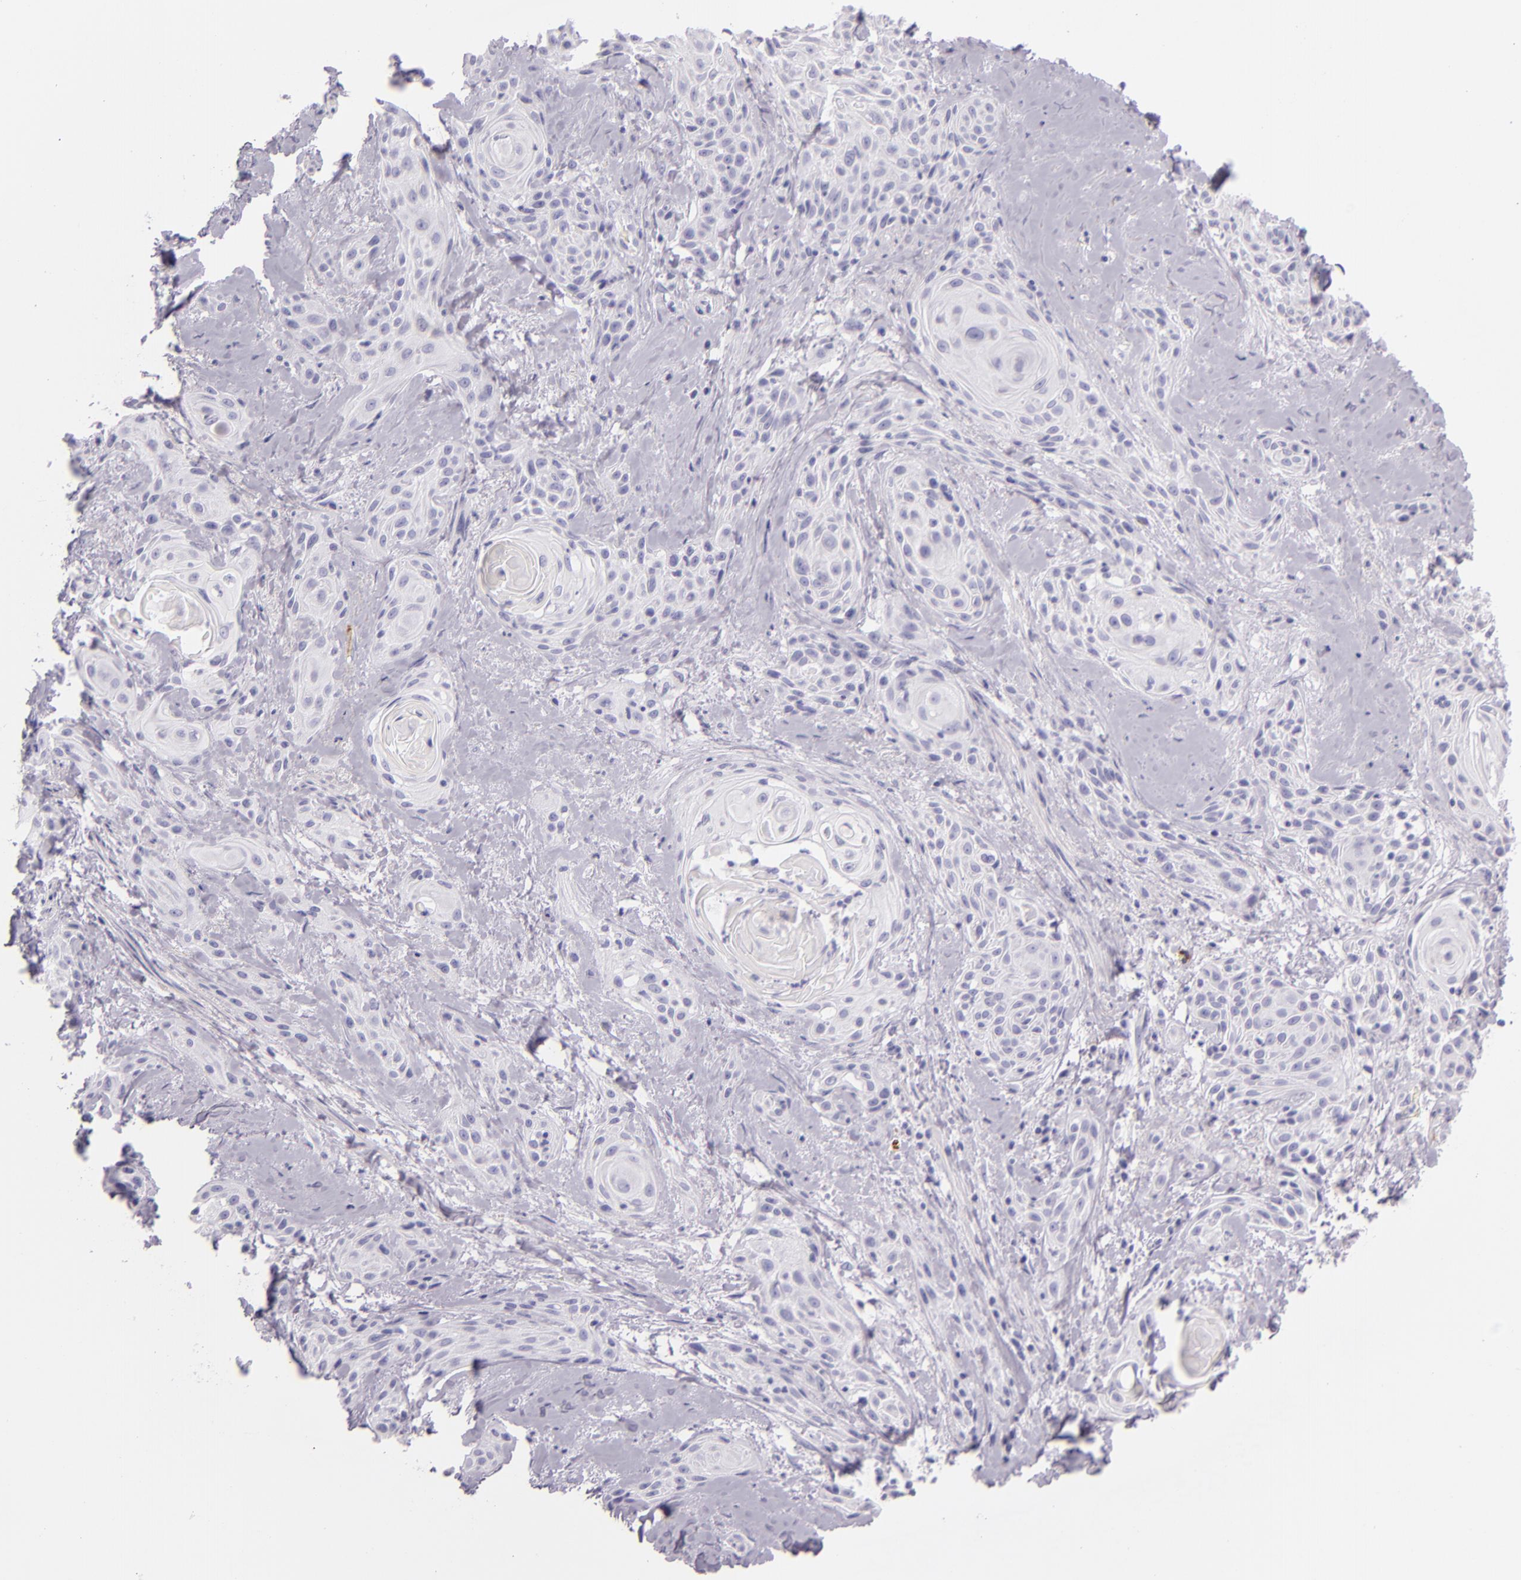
{"staining": {"intensity": "negative", "quantity": "none", "location": "none"}, "tissue": "skin cancer", "cell_type": "Tumor cells", "image_type": "cancer", "snomed": [{"axis": "morphology", "description": "Squamous cell carcinoma, NOS"}, {"axis": "topography", "description": "Skin"}, {"axis": "topography", "description": "Anal"}], "caption": "IHC image of skin cancer (squamous cell carcinoma) stained for a protein (brown), which shows no expression in tumor cells.", "gene": "SELP", "patient": {"sex": "male", "age": 64}}